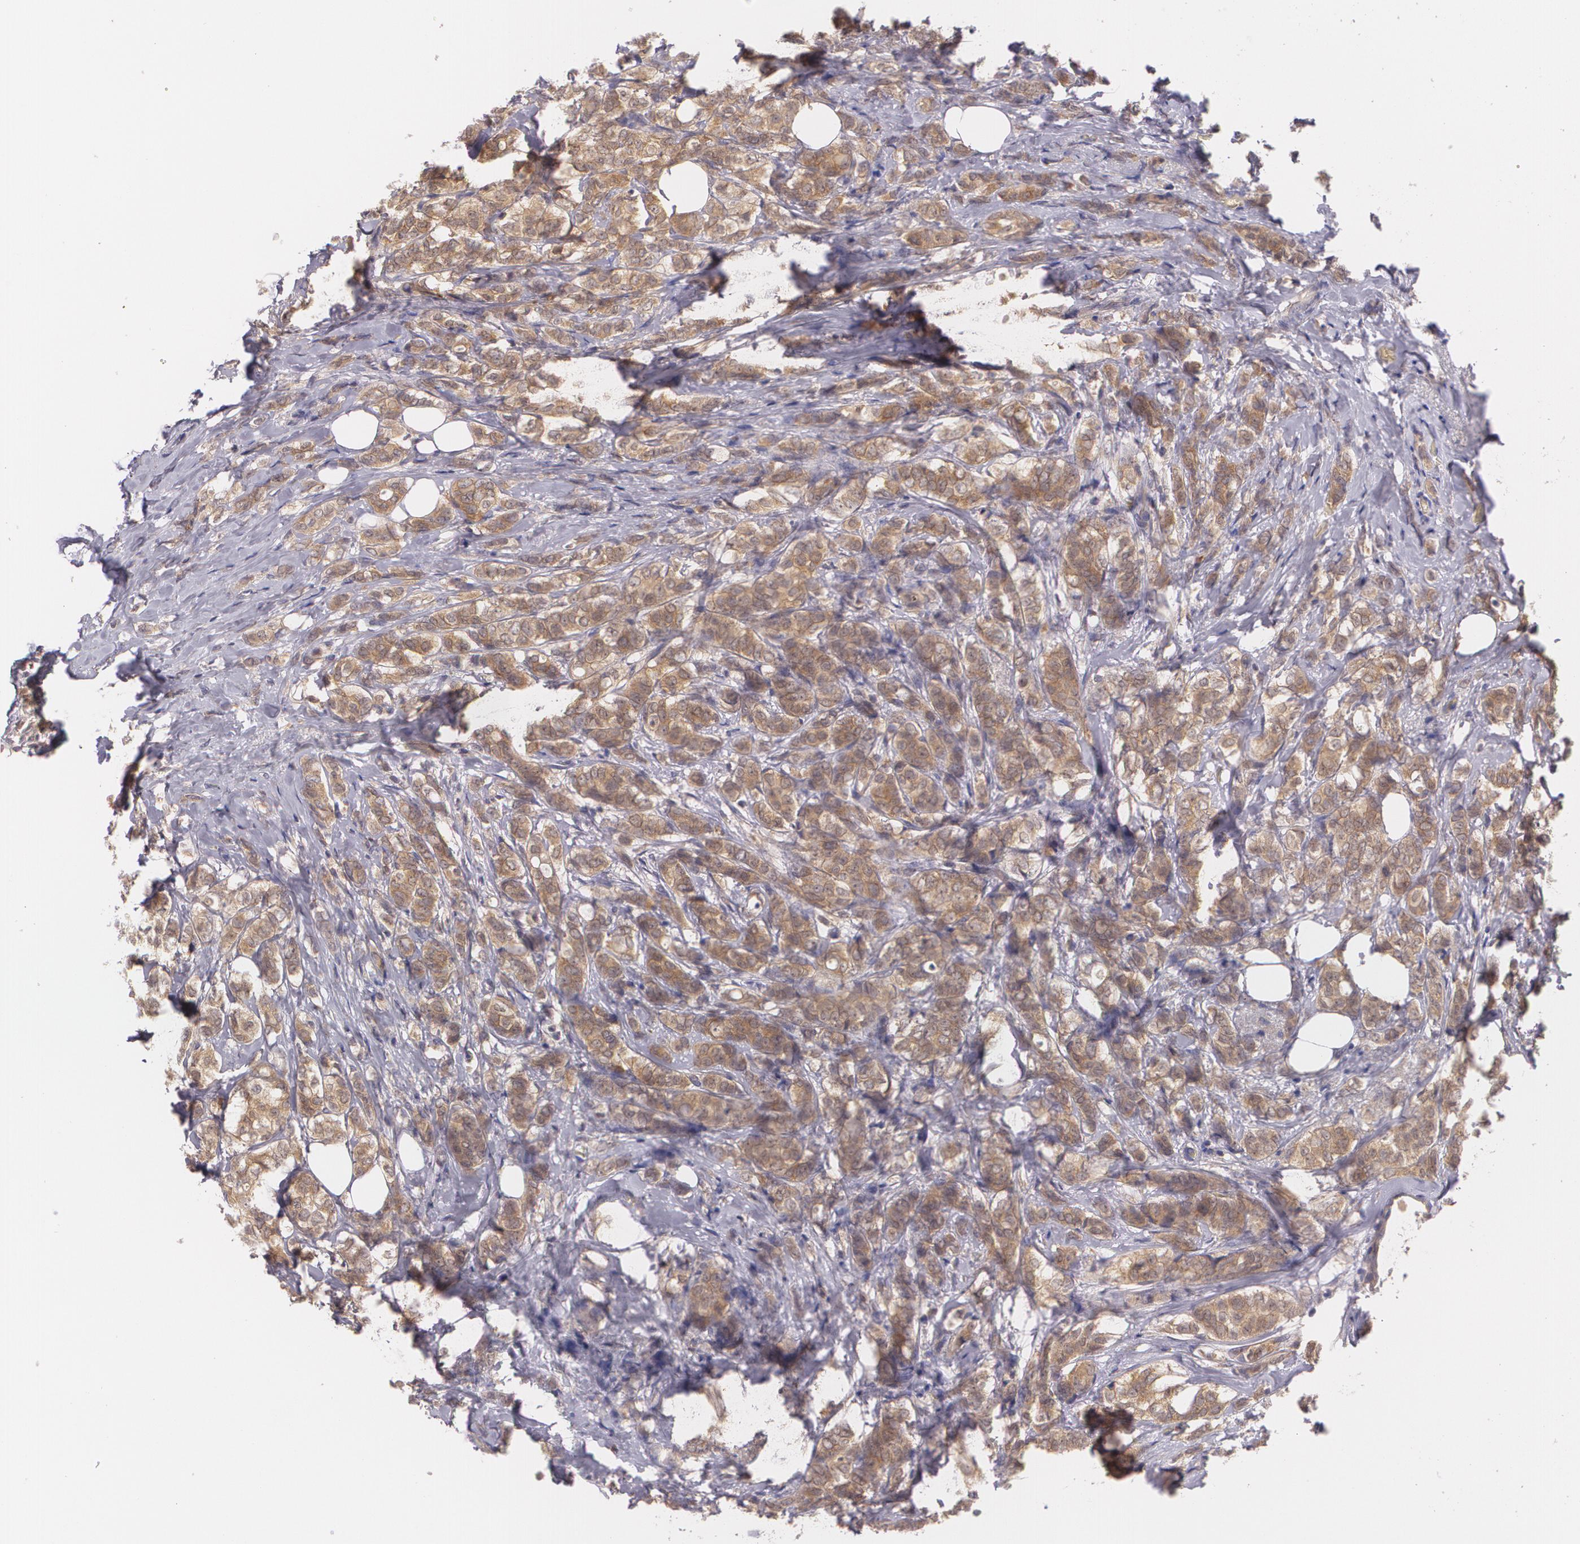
{"staining": {"intensity": "moderate", "quantity": ">75%", "location": "cytoplasmic/membranous"}, "tissue": "breast cancer", "cell_type": "Tumor cells", "image_type": "cancer", "snomed": [{"axis": "morphology", "description": "Lobular carcinoma"}, {"axis": "topography", "description": "Breast"}], "caption": "Moderate cytoplasmic/membranous protein positivity is seen in approximately >75% of tumor cells in breast lobular carcinoma.", "gene": "CCL17", "patient": {"sex": "female", "age": 60}}